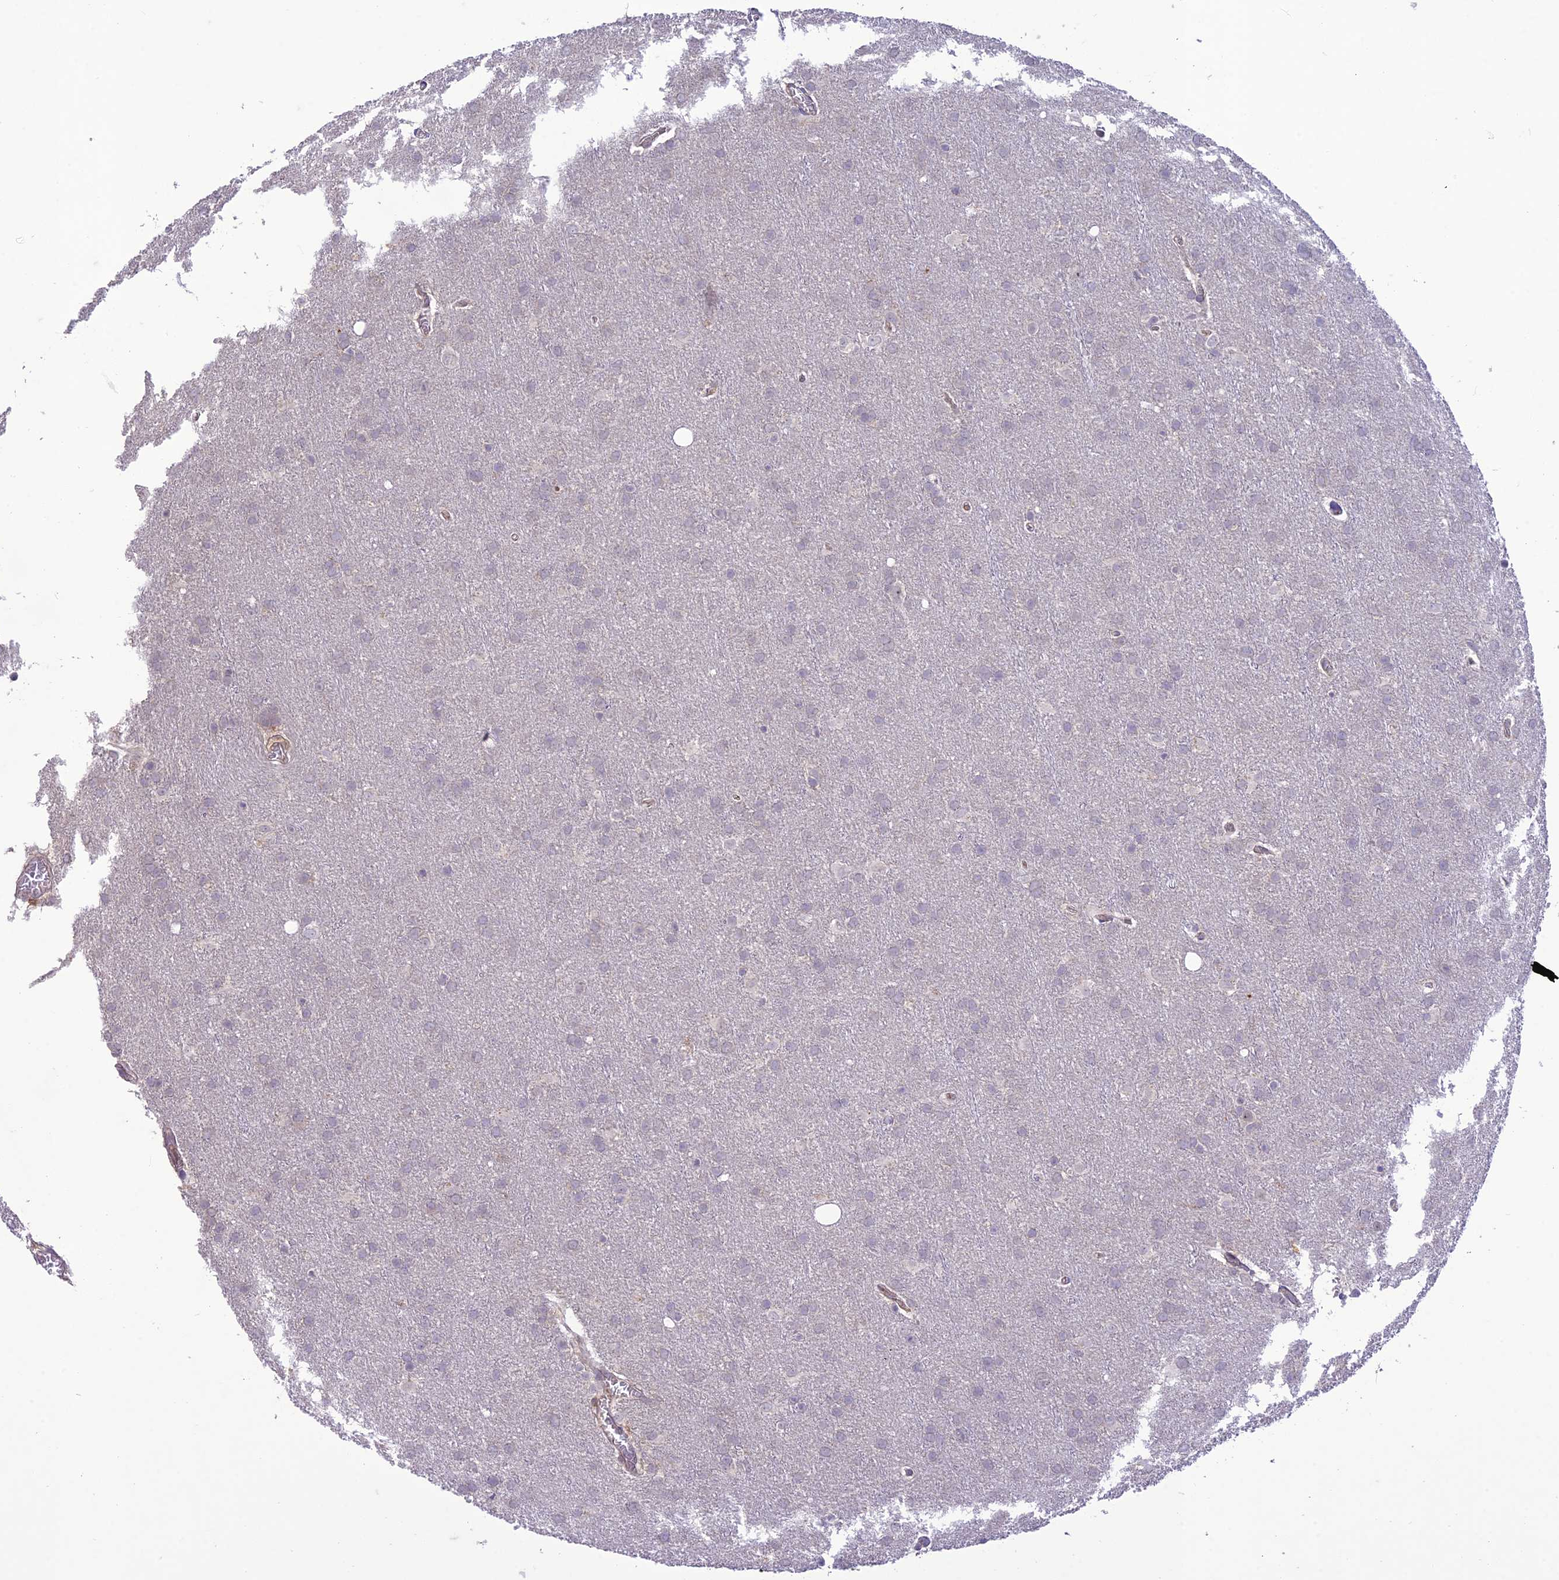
{"staining": {"intensity": "negative", "quantity": "none", "location": "none"}, "tissue": "glioma", "cell_type": "Tumor cells", "image_type": "cancer", "snomed": [{"axis": "morphology", "description": "Glioma, malignant, Low grade"}, {"axis": "topography", "description": "Brain"}], "caption": "An immunohistochemistry micrograph of glioma is shown. There is no staining in tumor cells of glioma. (Stains: DAB (3,3'-diaminobenzidine) immunohistochemistry with hematoxylin counter stain, Microscopy: brightfield microscopy at high magnification).", "gene": "ITGAE", "patient": {"sex": "female", "age": 32}}